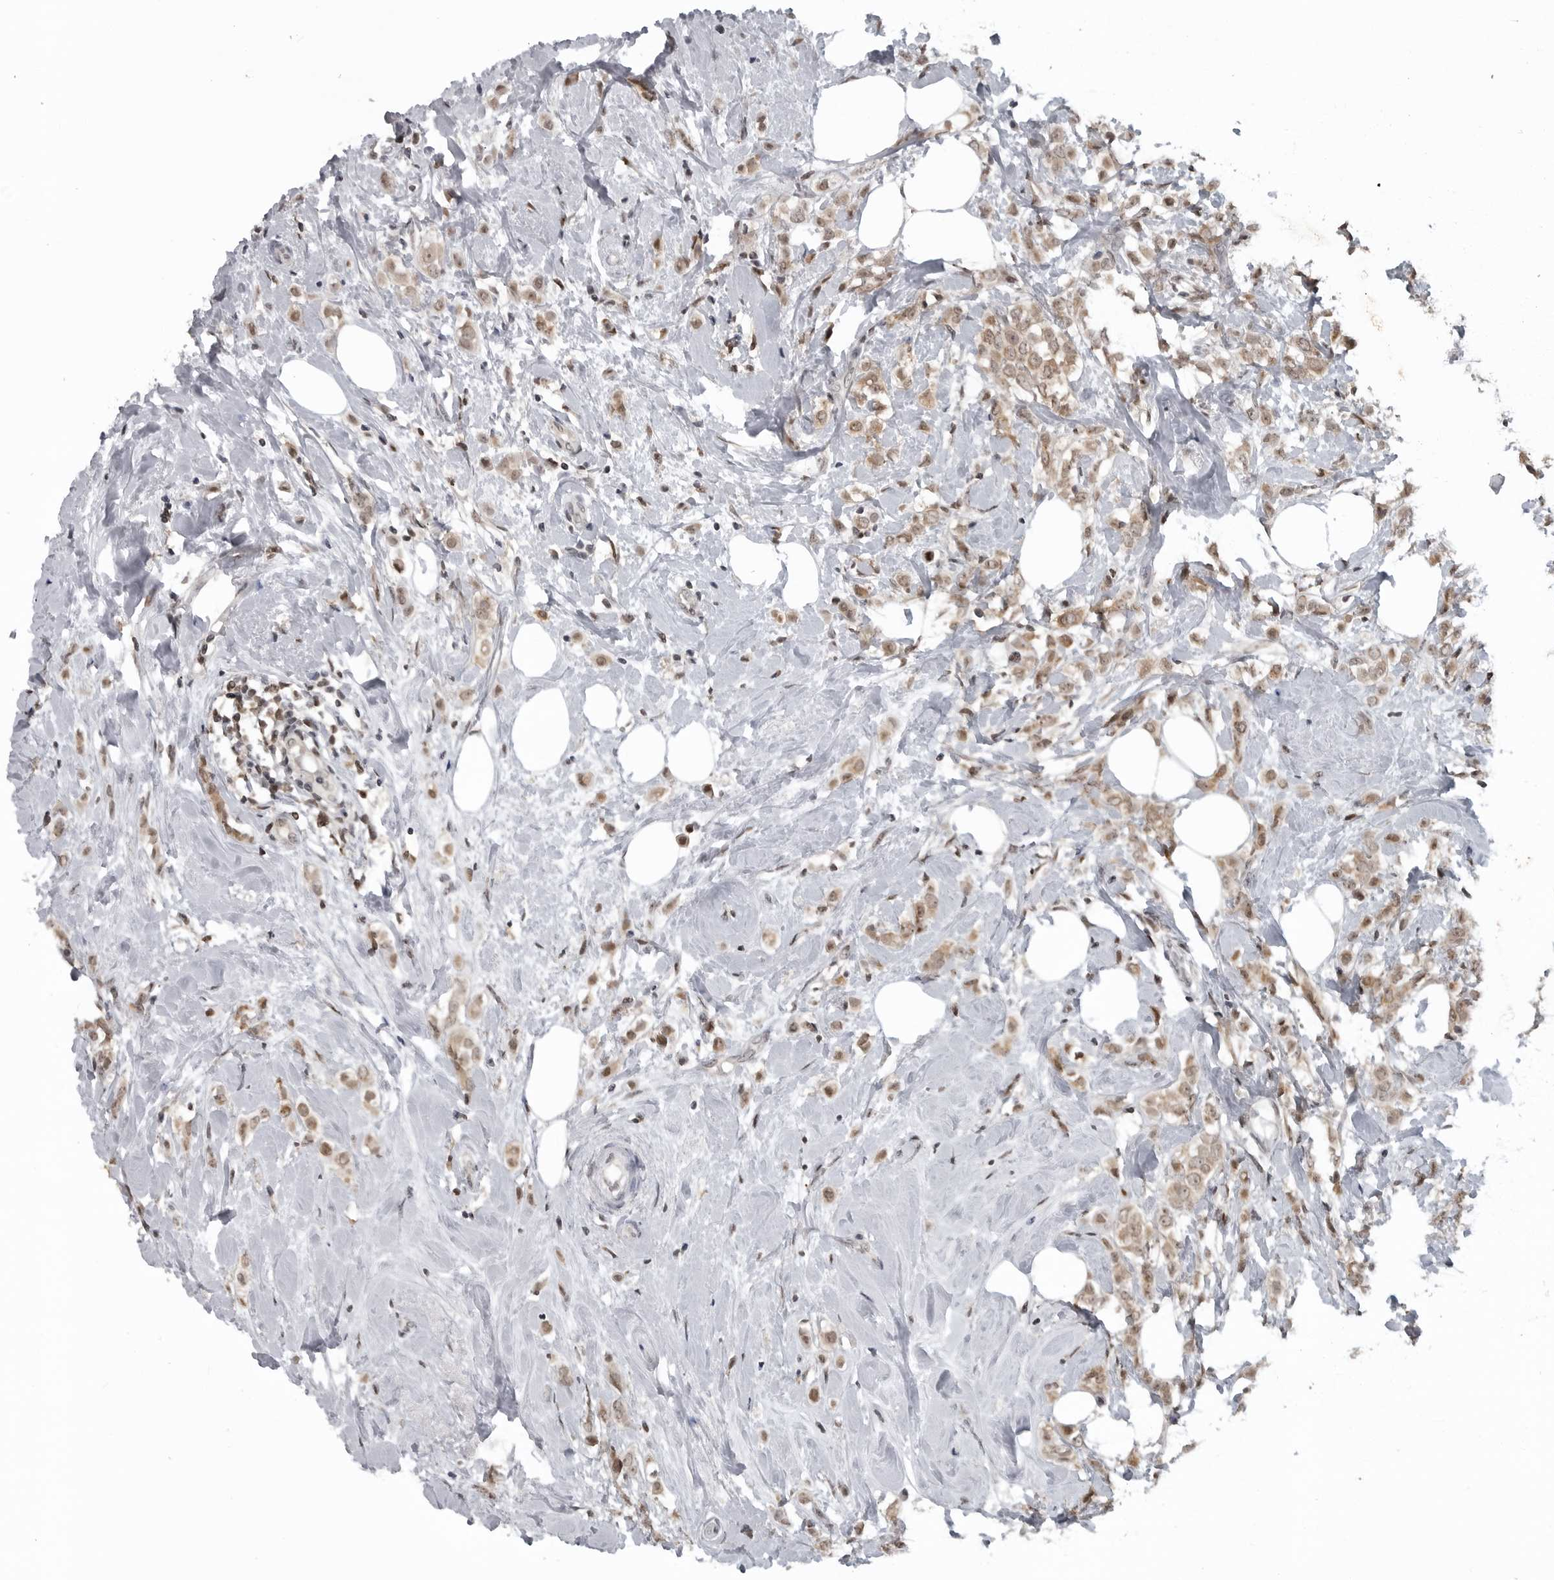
{"staining": {"intensity": "weak", "quantity": ">75%", "location": "cytoplasmic/membranous"}, "tissue": "breast cancer", "cell_type": "Tumor cells", "image_type": "cancer", "snomed": [{"axis": "morphology", "description": "Lobular carcinoma"}, {"axis": "topography", "description": "Breast"}], "caption": "Weak cytoplasmic/membranous positivity for a protein is seen in approximately >75% of tumor cells of lobular carcinoma (breast) using immunohistochemistry (IHC).", "gene": "C8orf58", "patient": {"sex": "female", "age": 47}}